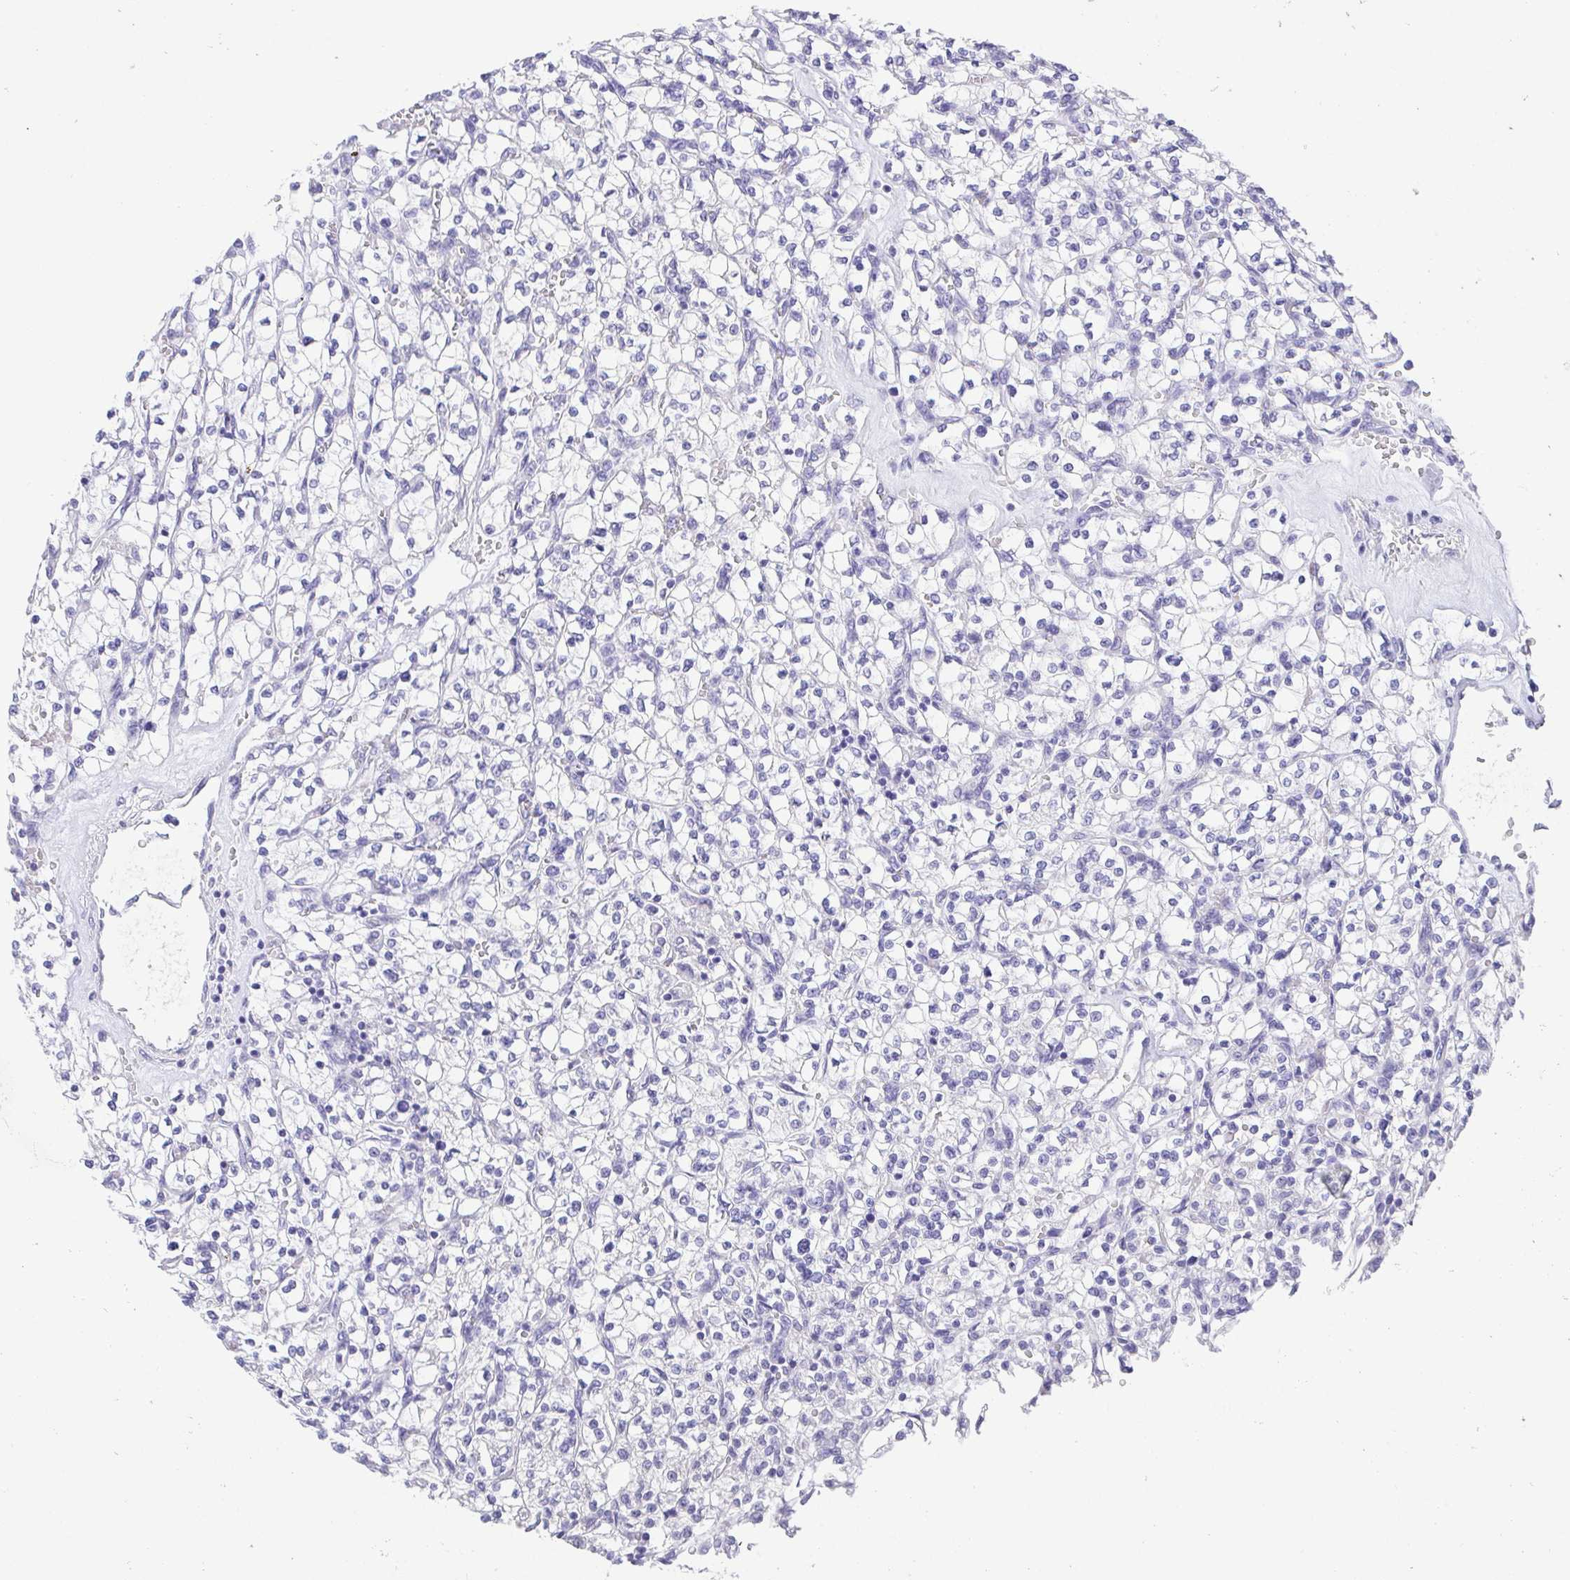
{"staining": {"intensity": "negative", "quantity": "none", "location": "none"}, "tissue": "renal cancer", "cell_type": "Tumor cells", "image_type": "cancer", "snomed": [{"axis": "morphology", "description": "Adenocarcinoma, NOS"}, {"axis": "topography", "description": "Kidney"}], "caption": "Tumor cells are negative for brown protein staining in renal cancer (adenocarcinoma).", "gene": "SPATA4", "patient": {"sex": "female", "age": 64}}